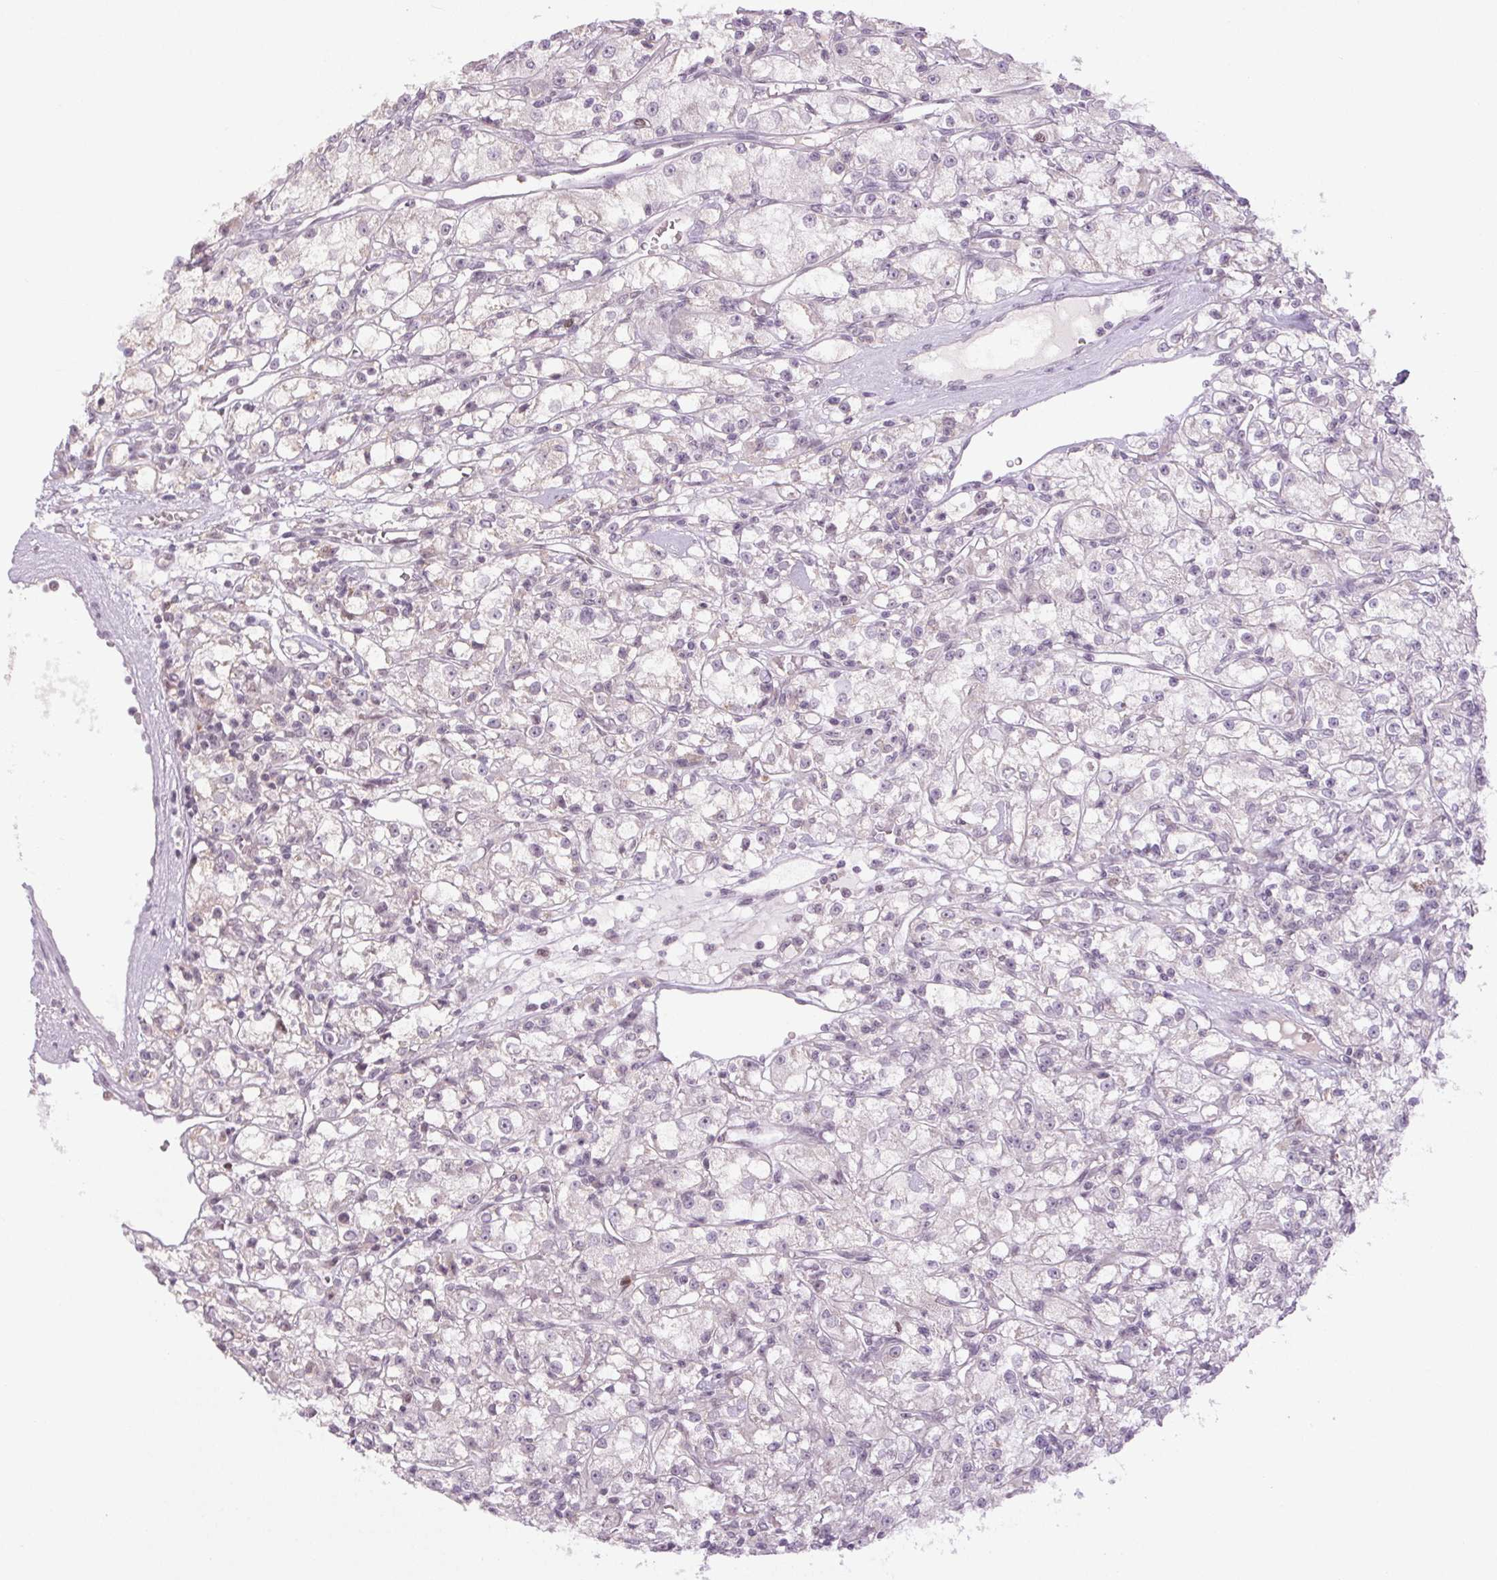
{"staining": {"intensity": "negative", "quantity": "none", "location": "none"}, "tissue": "renal cancer", "cell_type": "Tumor cells", "image_type": "cancer", "snomed": [{"axis": "morphology", "description": "Adenocarcinoma, NOS"}, {"axis": "topography", "description": "Kidney"}], "caption": "This is a histopathology image of immunohistochemistry (IHC) staining of renal cancer, which shows no expression in tumor cells. (Brightfield microscopy of DAB immunohistochemistry at high magnification).", "gene": "SMIM6", "patient": {"sex": "female", "age": 59}}